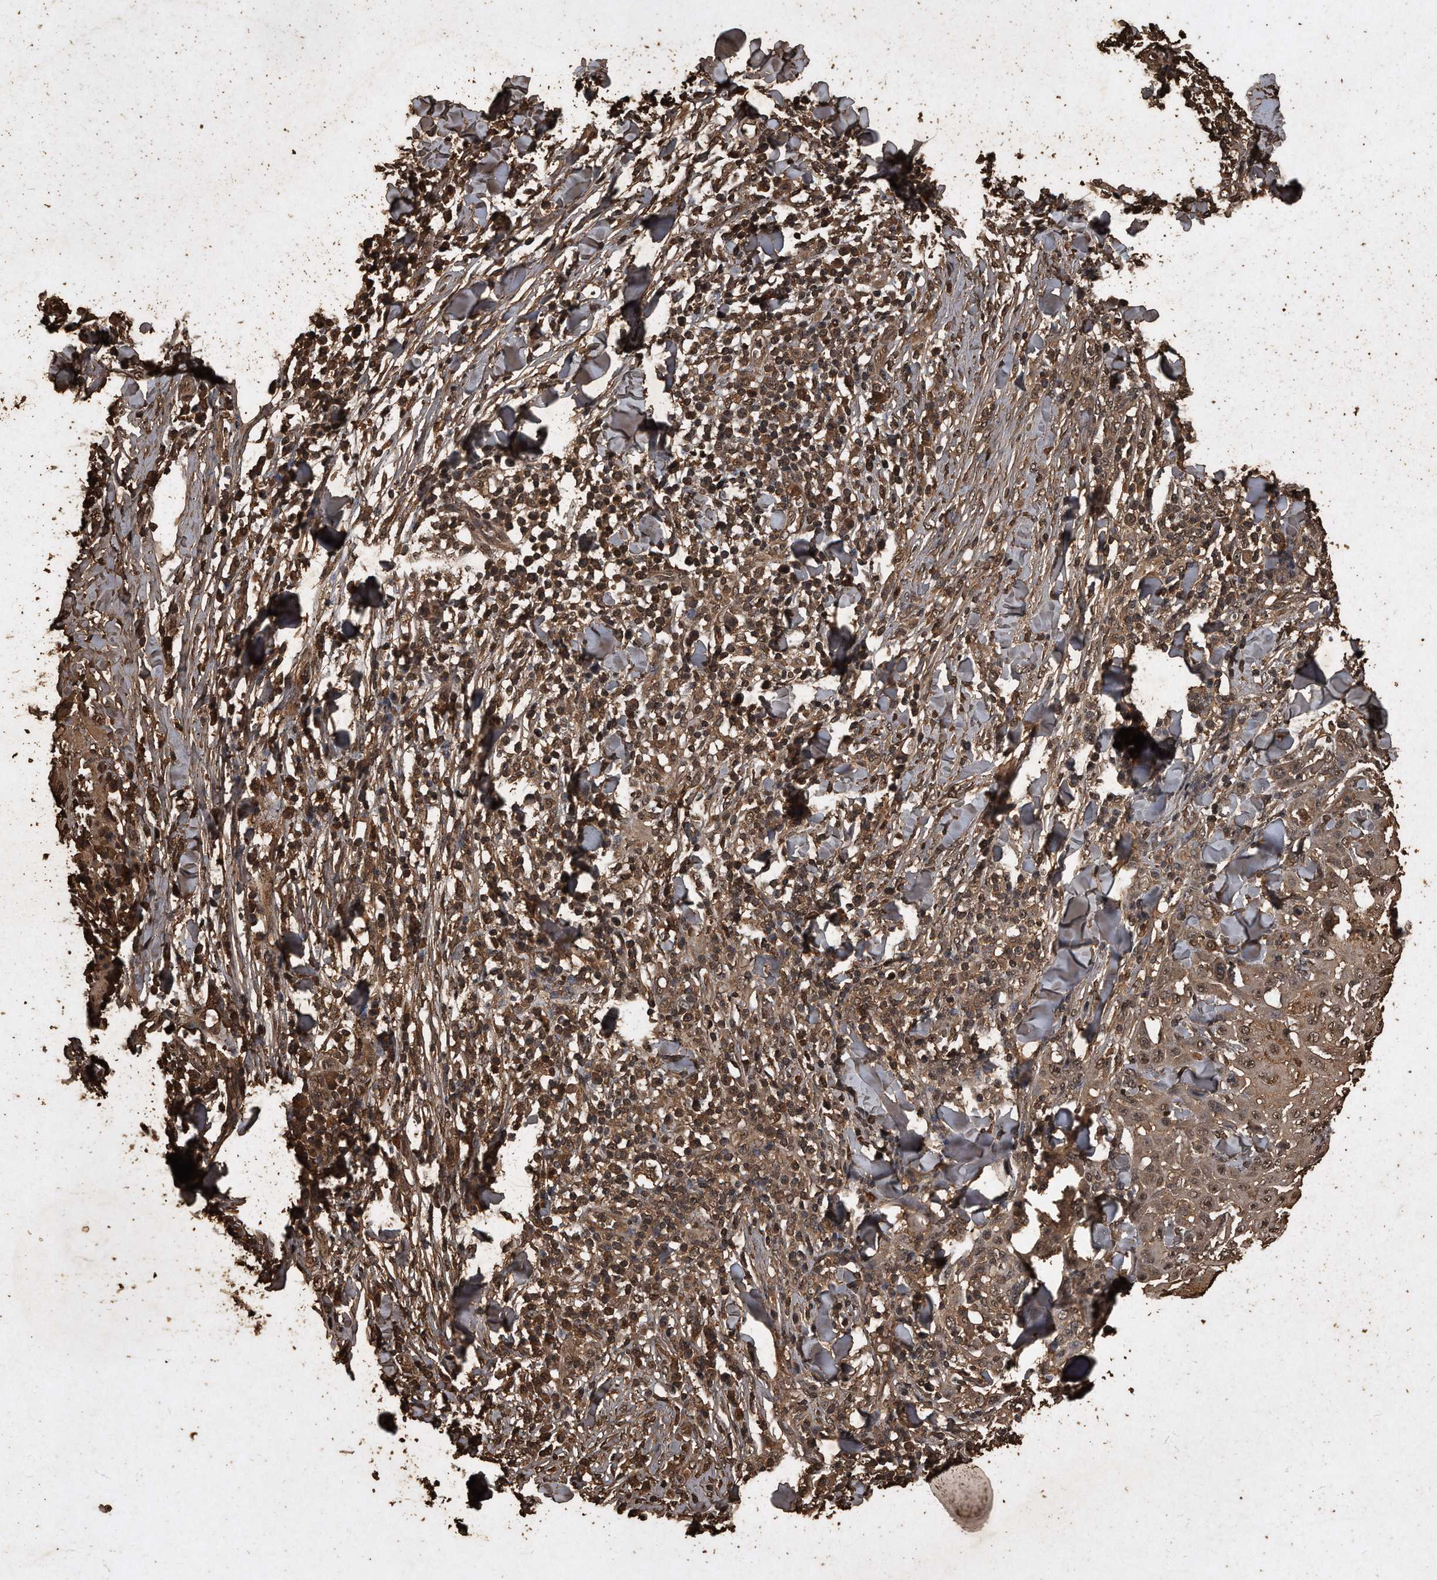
{"staining": {"intensity": "weak", "quantity": ">75%", "location": "cytoplasmic/membranous,nuclear"}, "tissue": "skin cancer", "cell_type": "Tumor cells", "image_type": "cancer", "snomed": [{"axis": "morphology", "description": "Squamous cell carcinoma, NOS"}, {"axis": "topography", "description": "Skin"}], "caption": "This is an image of immunohistochemistry staining of skin cancer, which shows weak expression in the cytoplasmic/membranous and nuclear of tumor cells.", "gene": "CFLAR", "patient": {"sex": "male", "age": 24}}